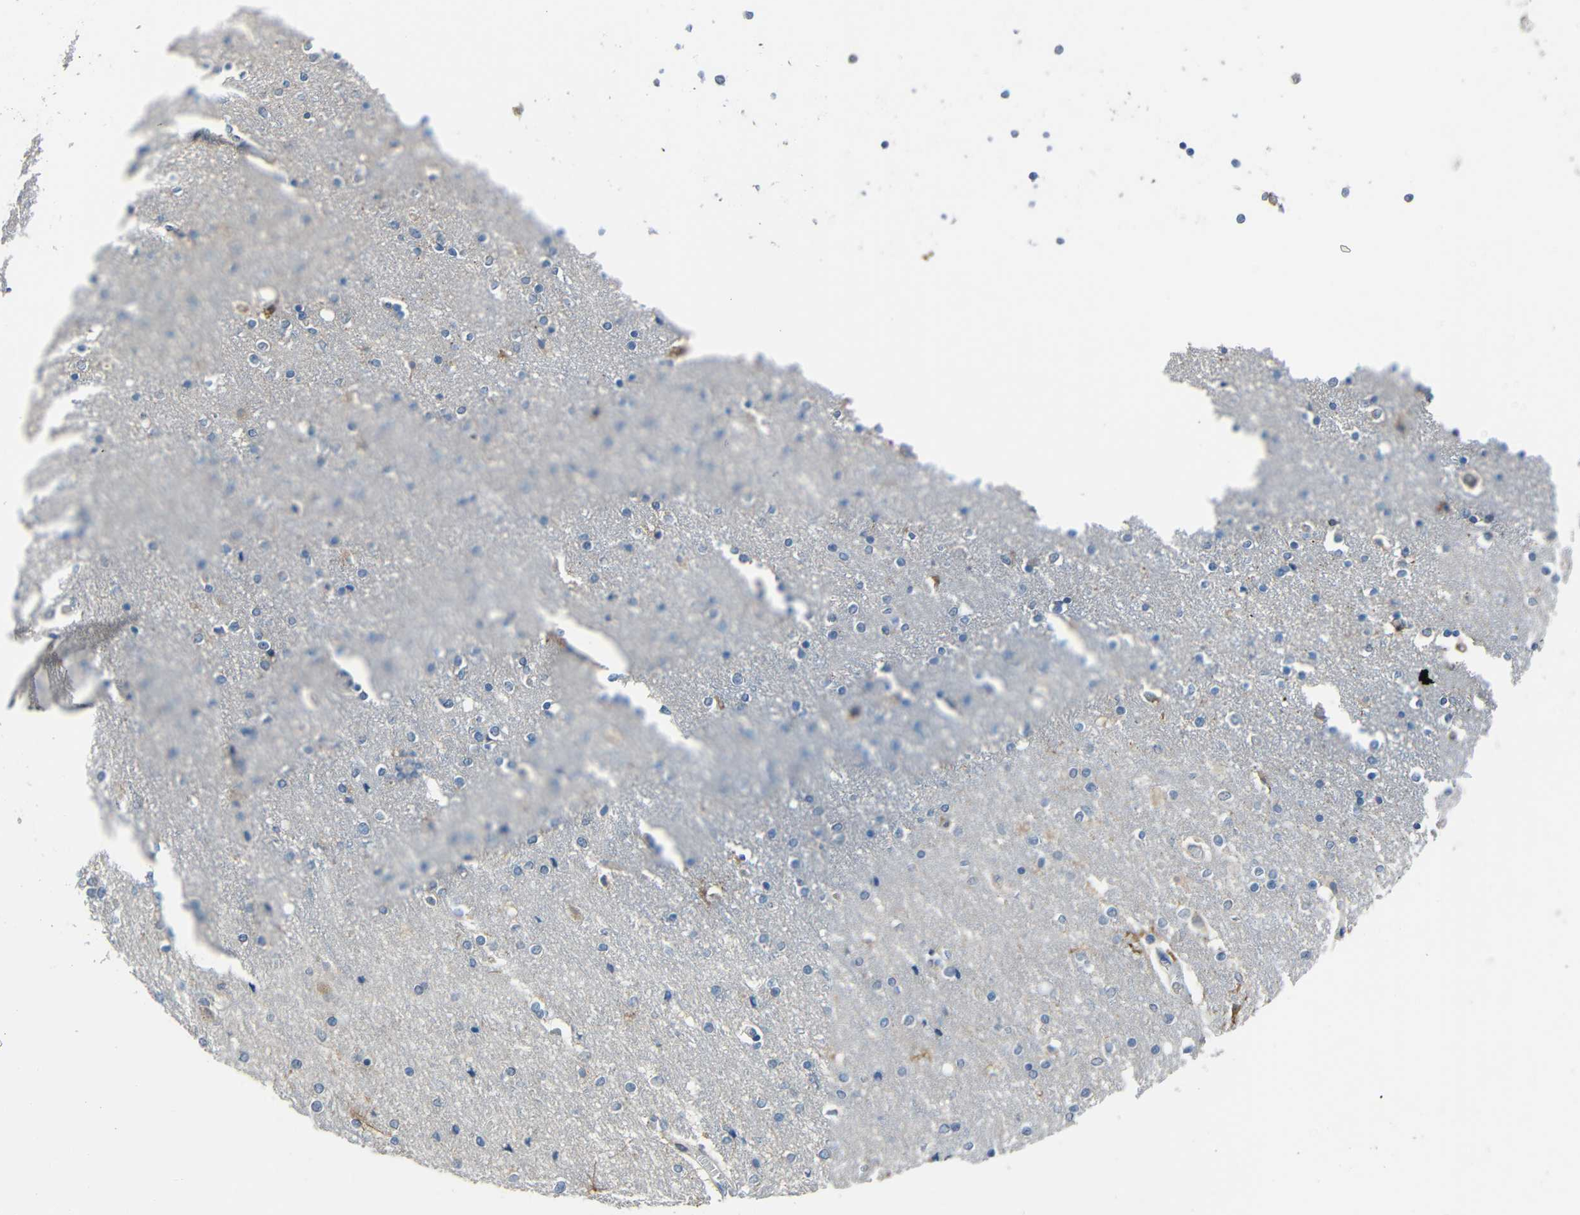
{"staining": {"intensity": "negative", "quantity": "none", "location": "none"}, "tissue": "caudate", "cell_type": "Glial cells", "image_type": "normal", "snomed": [{"axis": "morphology", "description": "Normal tissue, NOS"}, {"axis": "topography", "description": "Lateral ventricle wall"}], "caption": "Immunohistochemistry of unremarkable human caudate reveals no expression in glial cells. Brightfield microscopy of immunohistochemistry (IHC) stained with DAB (brown) and hematoxylin (blue), captured at high magnification.", "gene": "STBD1", "patient": {"sex": "female", "age": 54}}